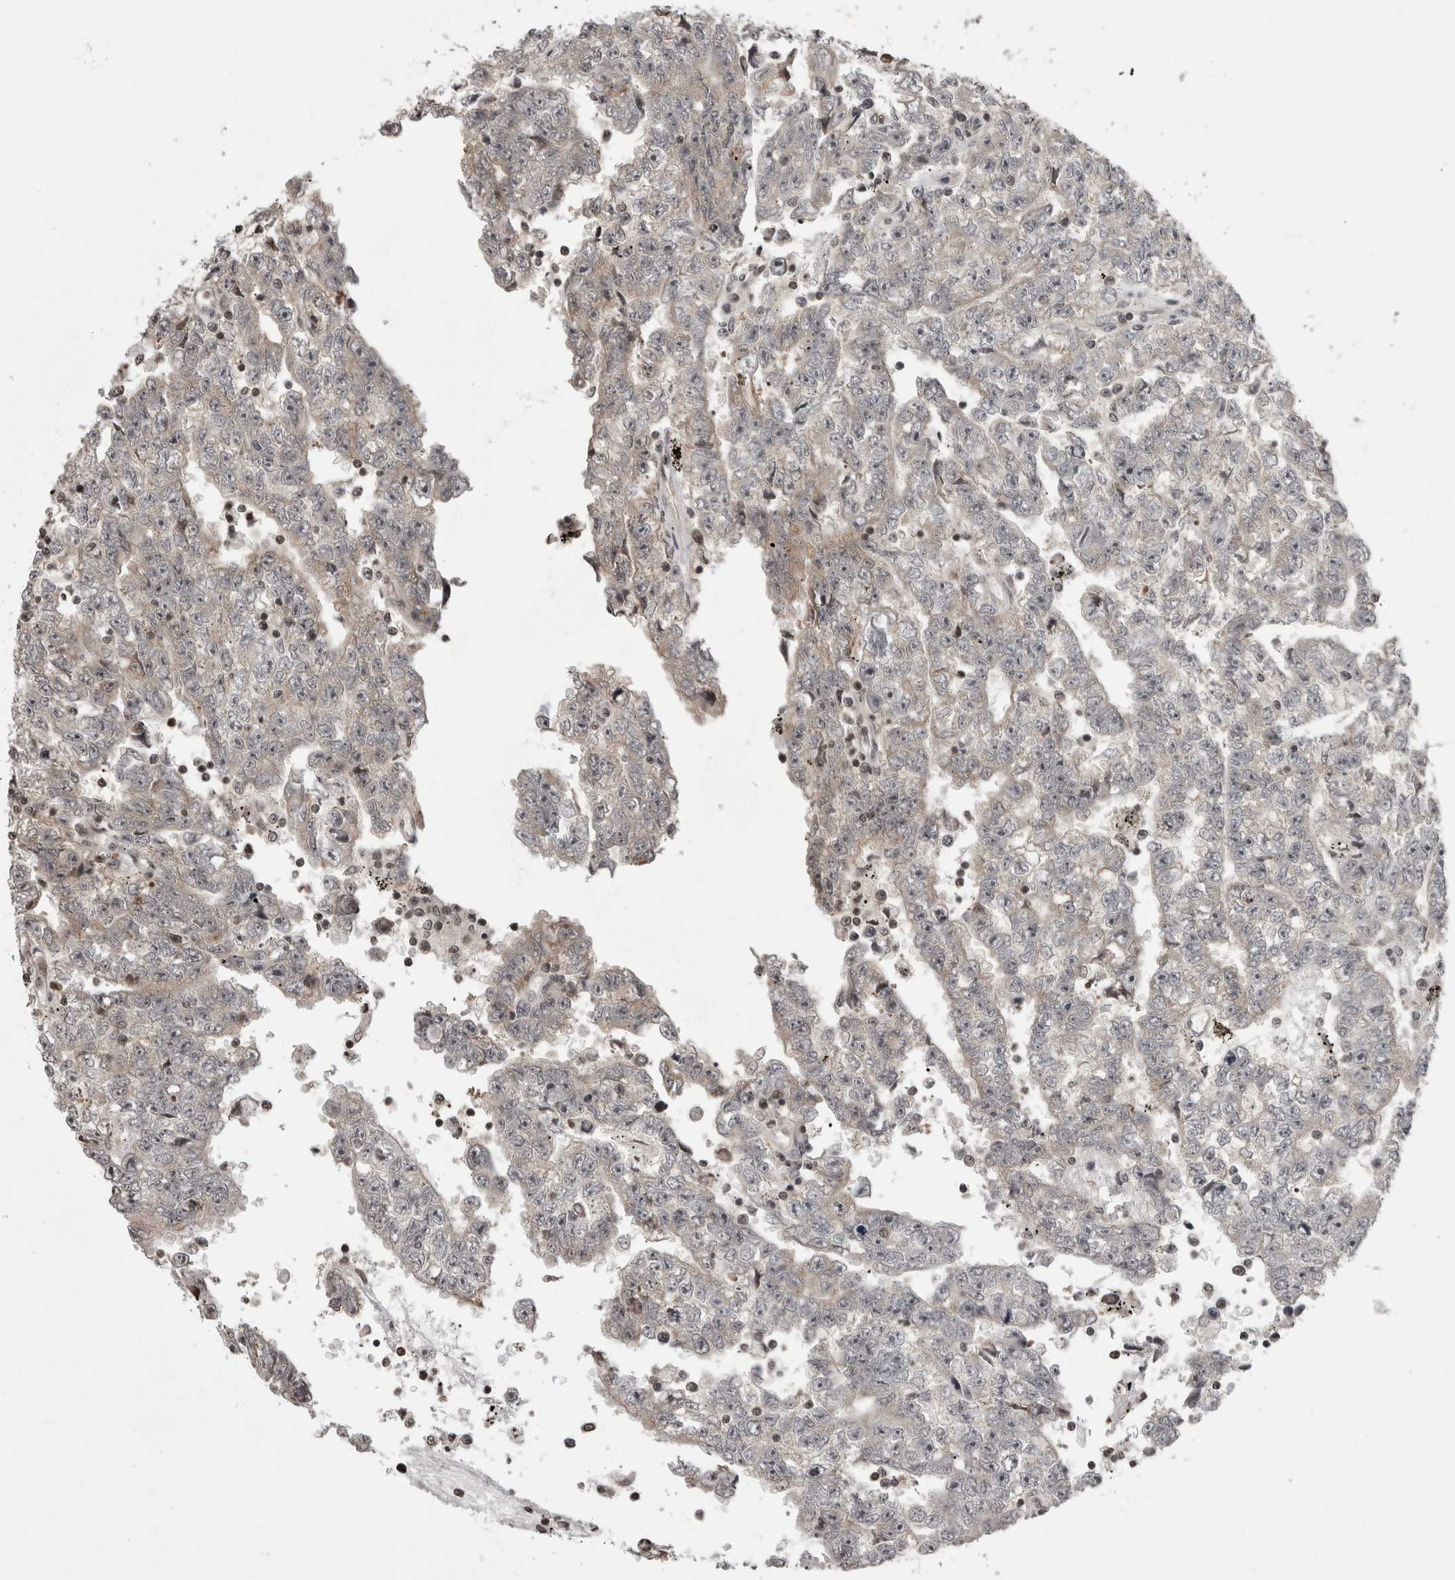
{"staining": {"intensity": "weak", "quantity": "<25%", "location": "cytoplasmic/membranous"}, "tissue": "testis cancer", "cell_type": "Tumor cells", "image_type": "cancer", "snomed": [{"axis": "morphology", "description": "Carcinoma, Embryonal, NOS"}, {"axis": "topography", "description": "Testis"}], "caption": "Immunohistochemical staining of human embryonal carcinoma (testis) displays no significant staining in tumor cells.", "gene": "ZBTB11", "patient": {"sex": "male", "age": 25}}